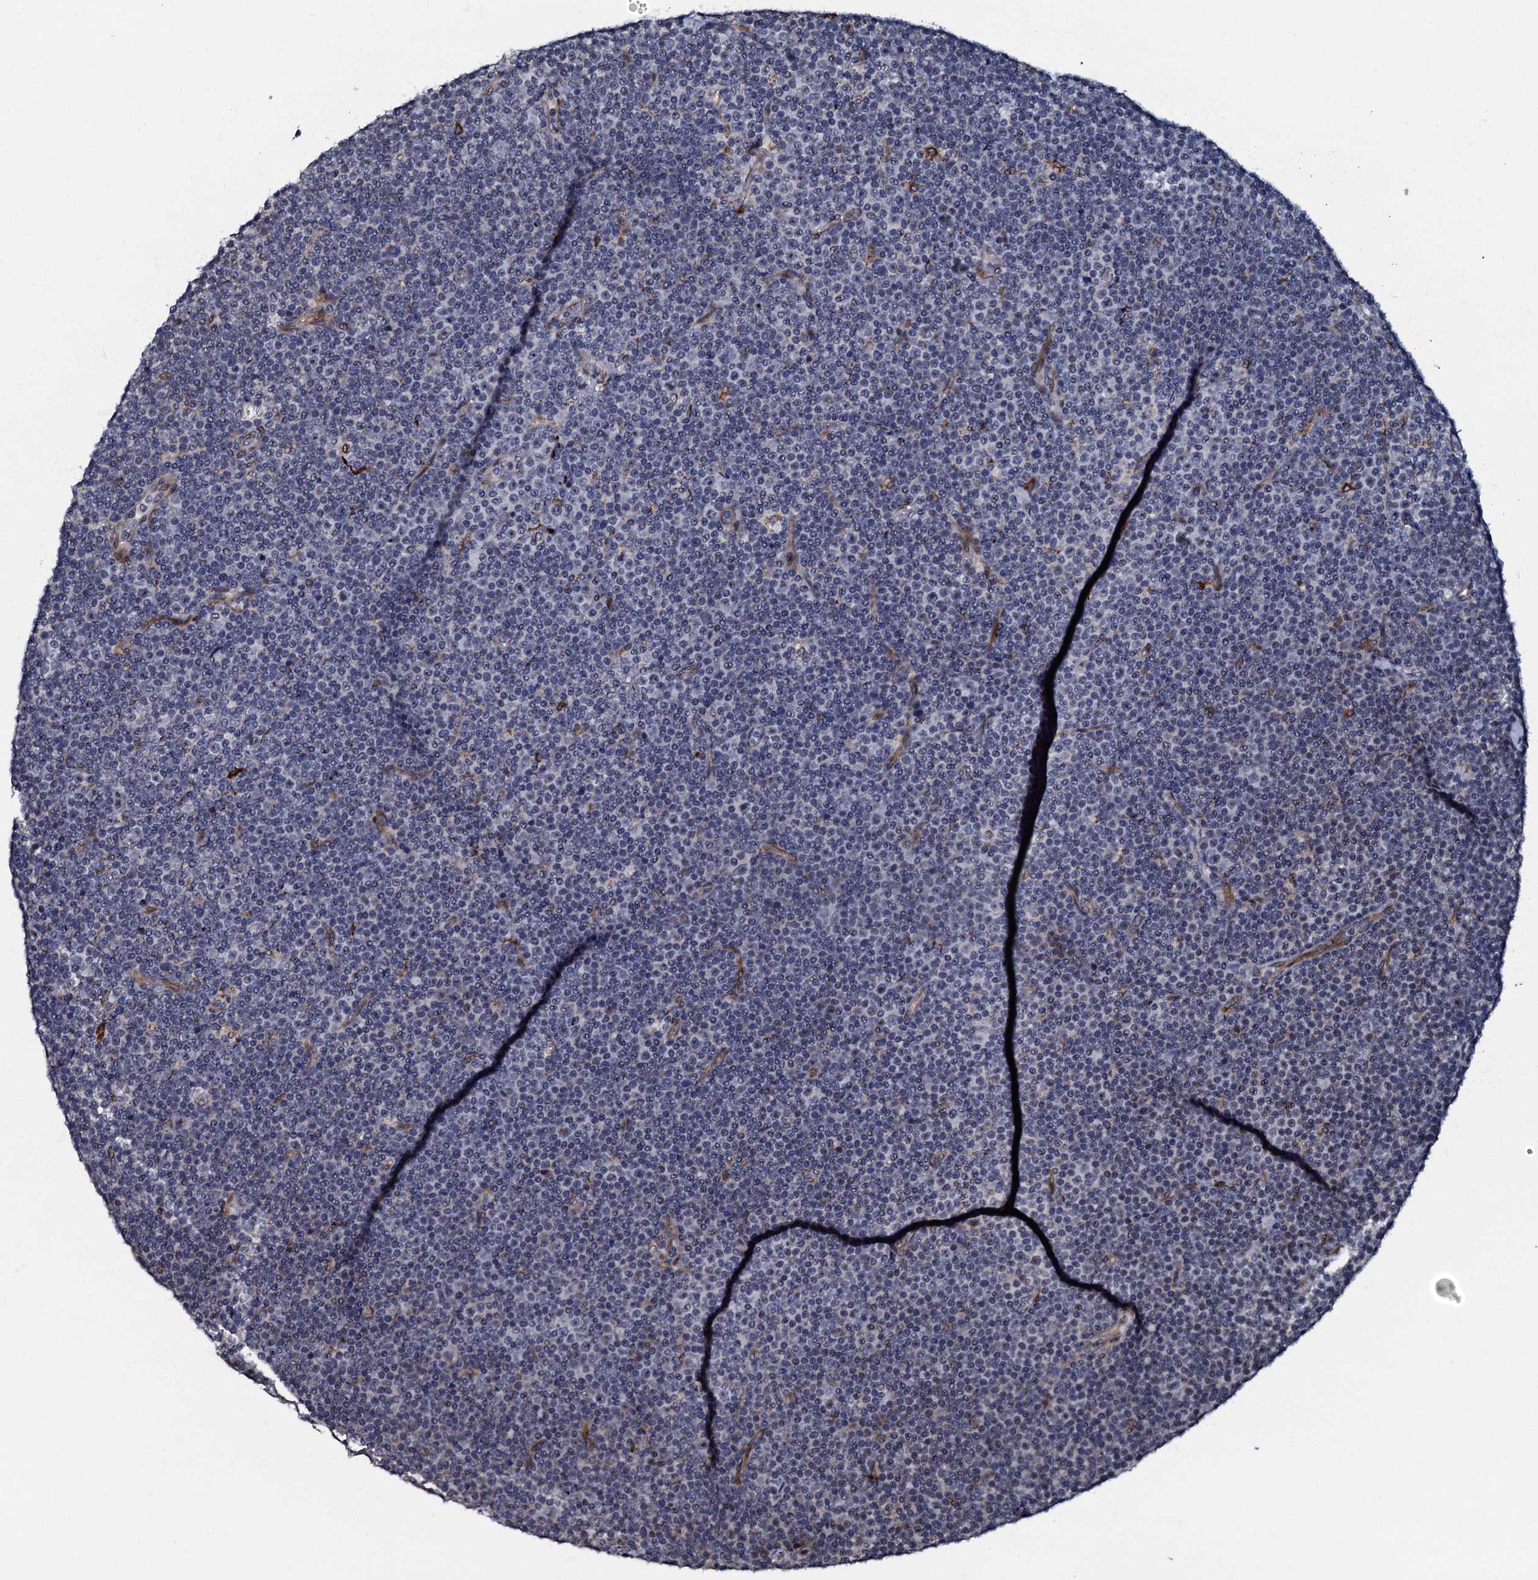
{"staining": {"intensity": "negative", "quantity": "none", "location": "none"}, "tissue": "lymphoma", "cell_type": "Tumor cells", "image_type": "cancer", "snomed": [{"axis": "morphology", "description": "Malignant lymphoma, non-Hodgkin's type, Low grade"}, {"axis": "topography", "description": "Lymph node"}], "caption": "IHC image of neoplastic tissue: lymphoma stained with DAB demonstrates no significant protein positivity in tumor cells.", "gene": "OLAH", "patient": {"sex": "female", "age": 67}}